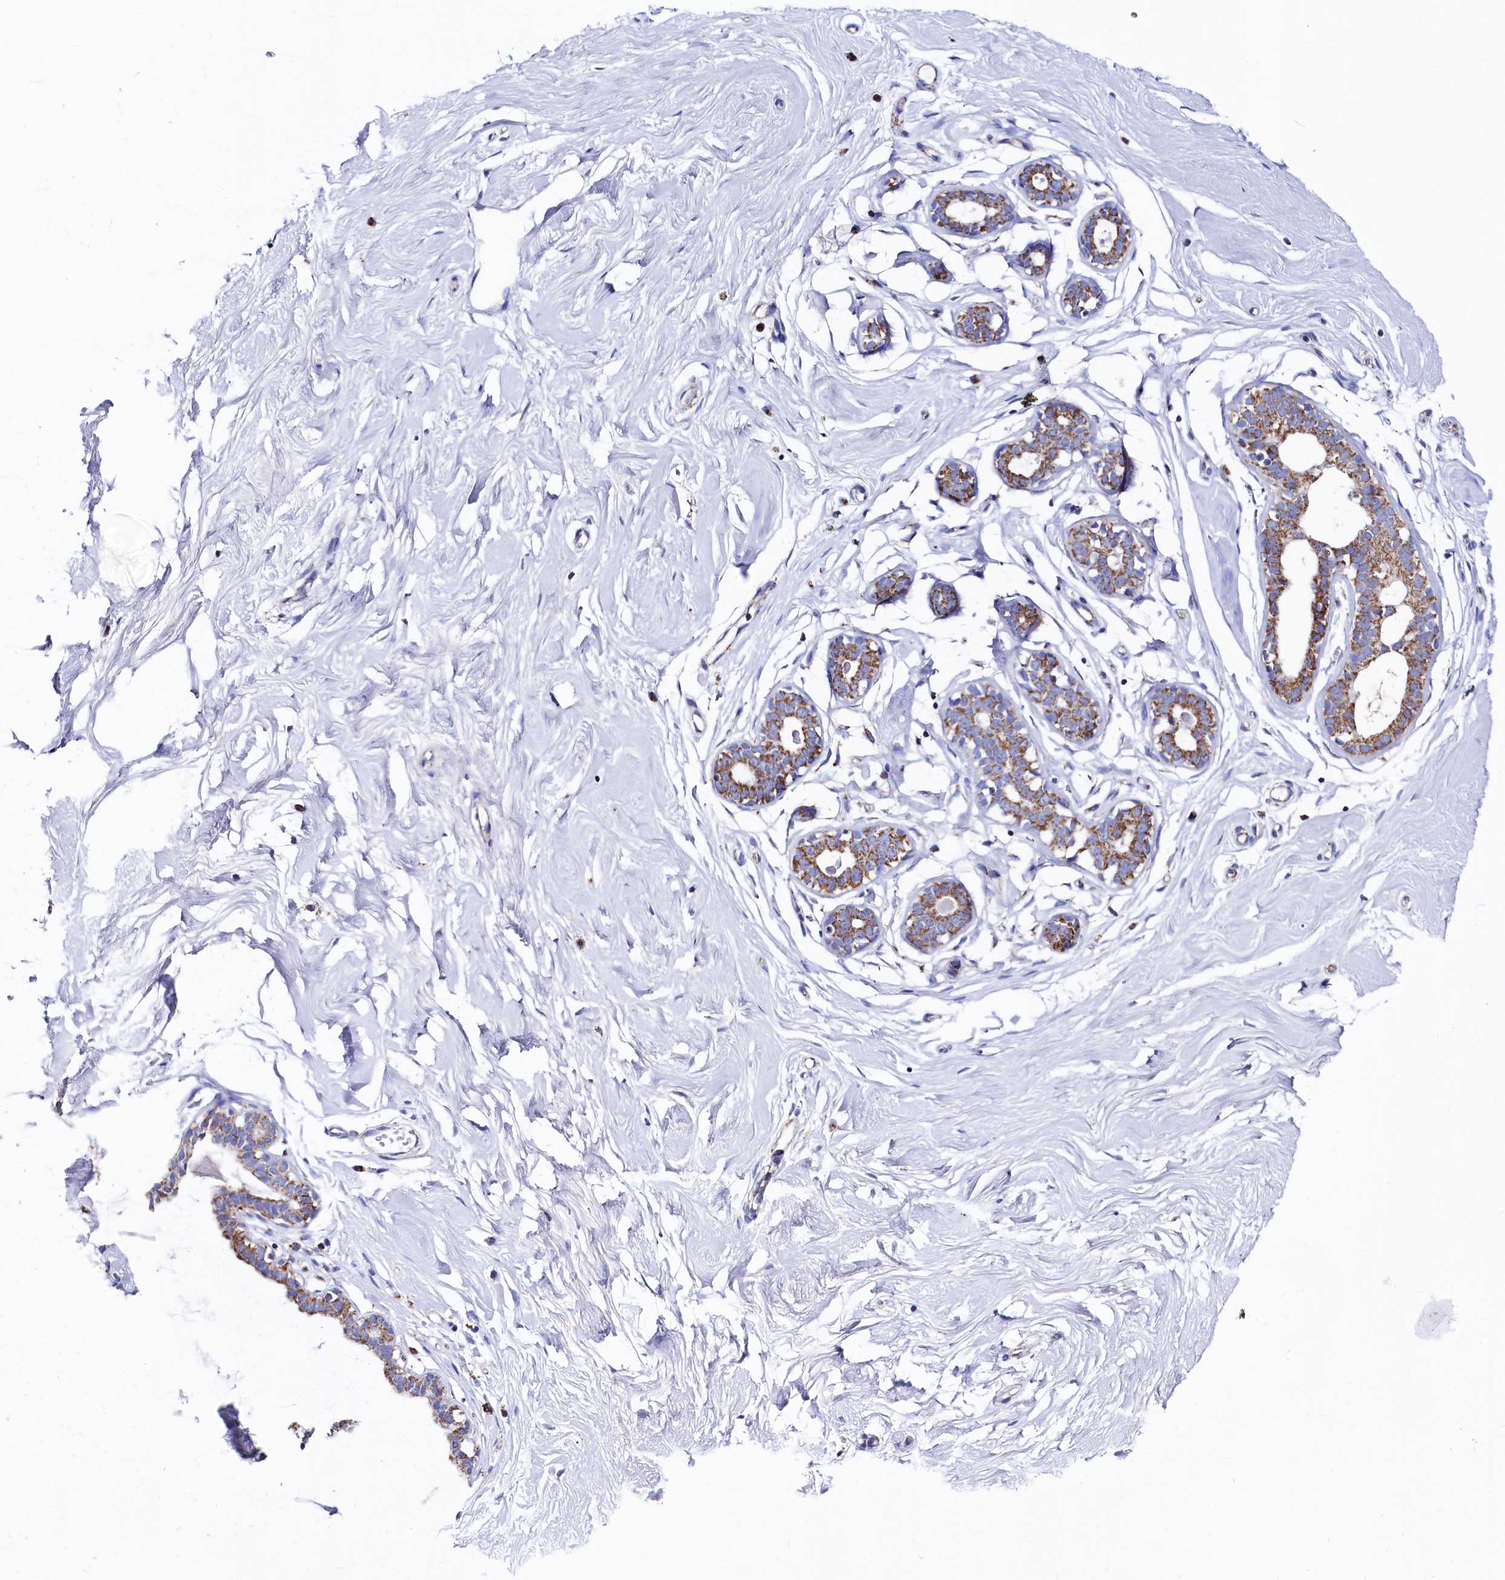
{"staining": {"intensity": "negative", "quantity": "none", "location": "none"}, "tissue": "breast", "cell_type": "Adipocytes", "image_type": "normal", "snomed": [{"axis": "morphology", "description": "Normal tissue, NOS"}, {"axis": "morphology", "description": "Adenoma, NOS"}, {"axis": "topography", "description": "Breast"}], "caption": "The micrograph exhibits no significant expression in adipocytes of breast.", "gene": "MMAB", "patient": {"sex": "female", "age": 23}}